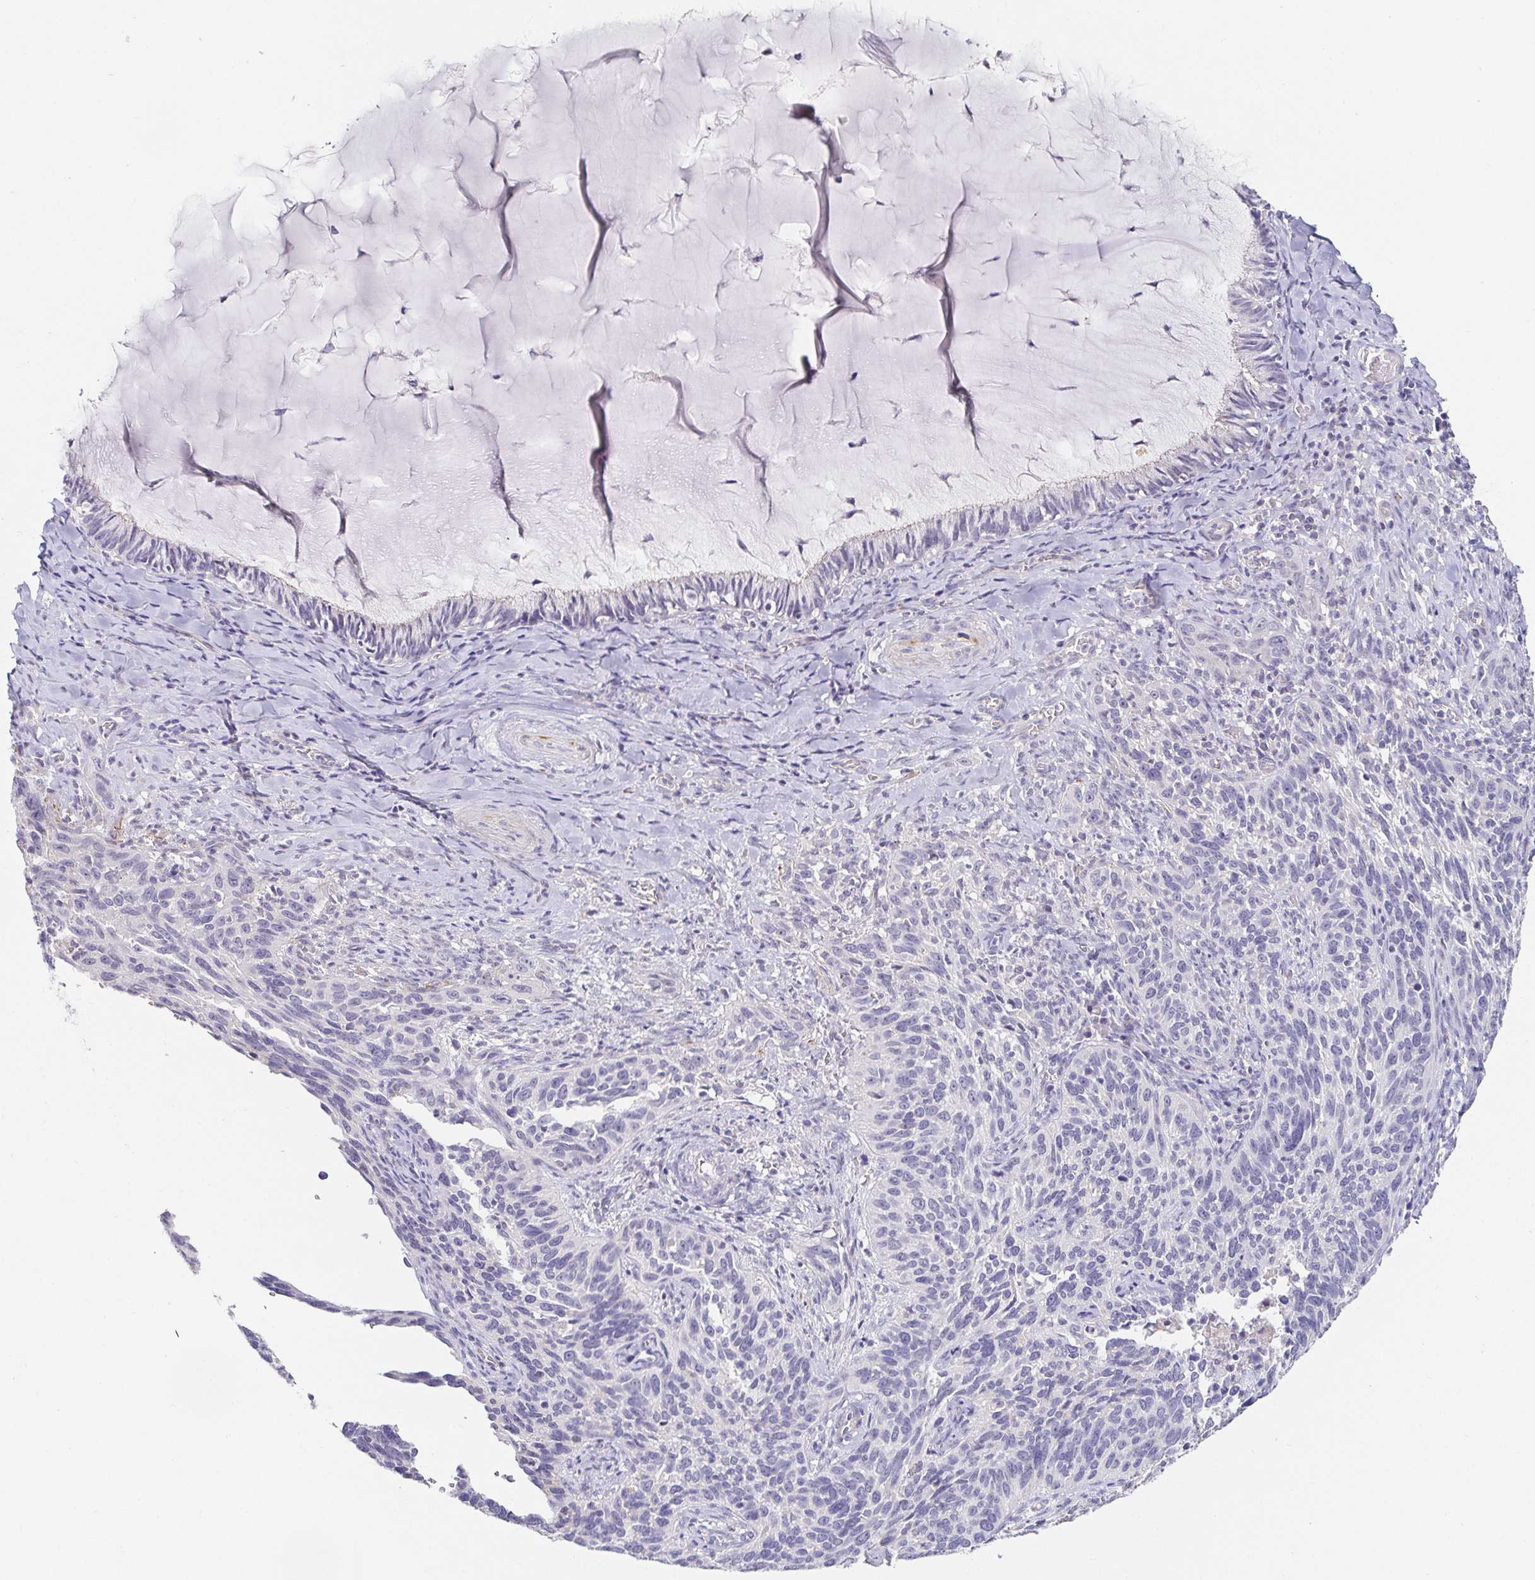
{"staining": {"intensity": "negative", "quantity": "none", "location": "none"}, "tissue": "cervical cancer", "cell_type": "Tumor cells", "image_type": "cancer", "snomed": [{"axis": "morphology", "description": "Squamous cell carcinoma, NOS"}, {"axis": "topography", "description": "Cervix"}], "caption": "An image of human cervical squamous cell carcinoma is negative for staining in tumor cells.", "gene": "PDX1", "patient": {"sex": "female", "age": 51}}